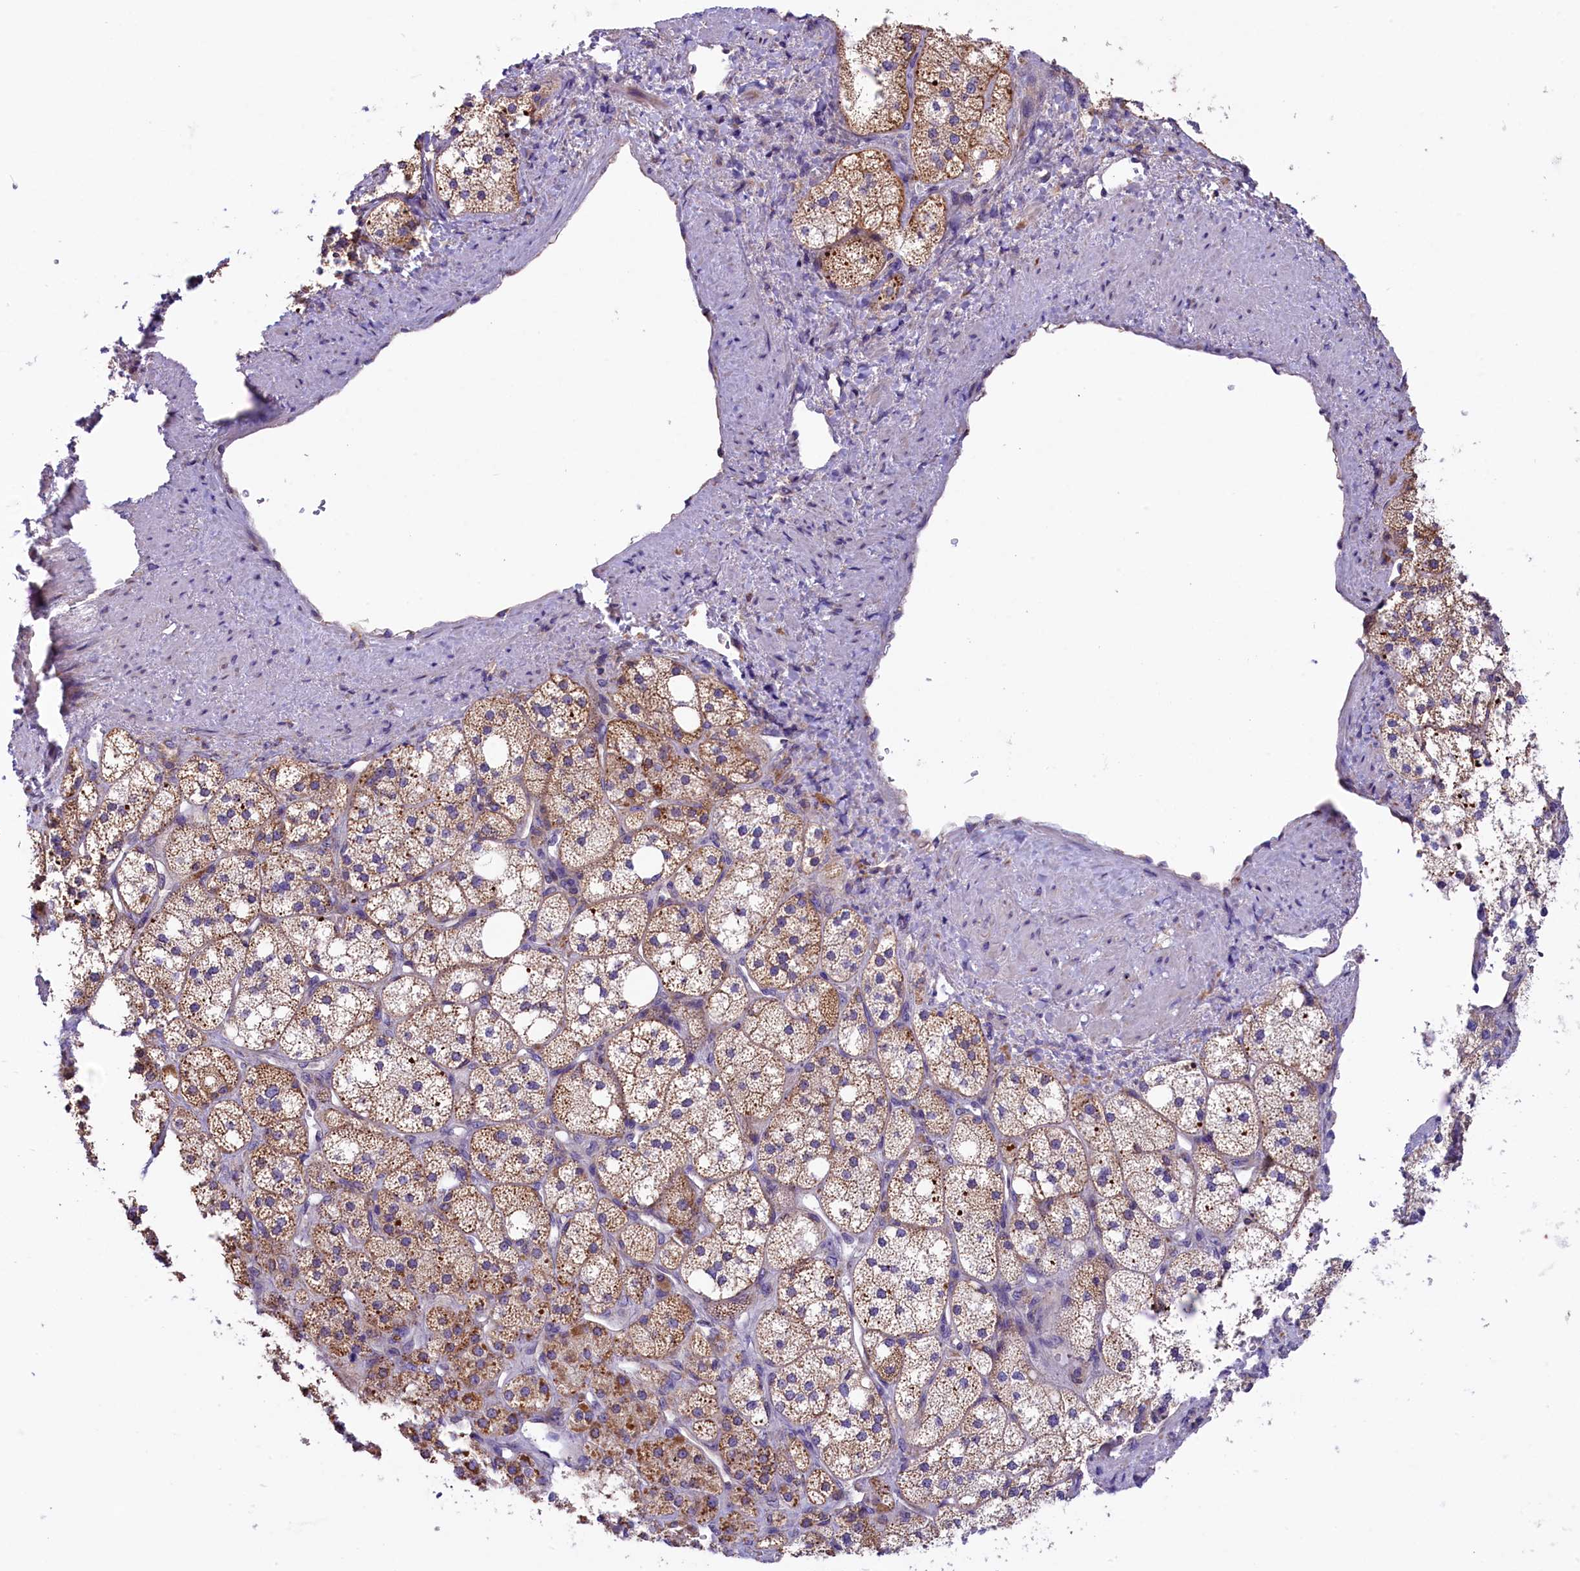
{"staining": {"intensity": "moderate", "quantity": ">75%", "location": "cytoplasmic/membranous"}, "tissue": "adrenal gland", "cell_type": "Glandular cells", "image_type": "normal", "snomed": [{"axis": "morphology", "description": "Normal tissue, NOS"}, {"axis": "topography", "description": "Adrenal gland"}], "caption": "Immunohistochemical staining of benign human adrenal gland demonstrates medium levels of moderate cytoplasmic/membranous positivity in about >75% of glandular cells. (brown staining indicates protein expression, while blue staining denotes nuclei).", "gene": "DNAJB9", "patient": {"sex": "male", "age": 61}}